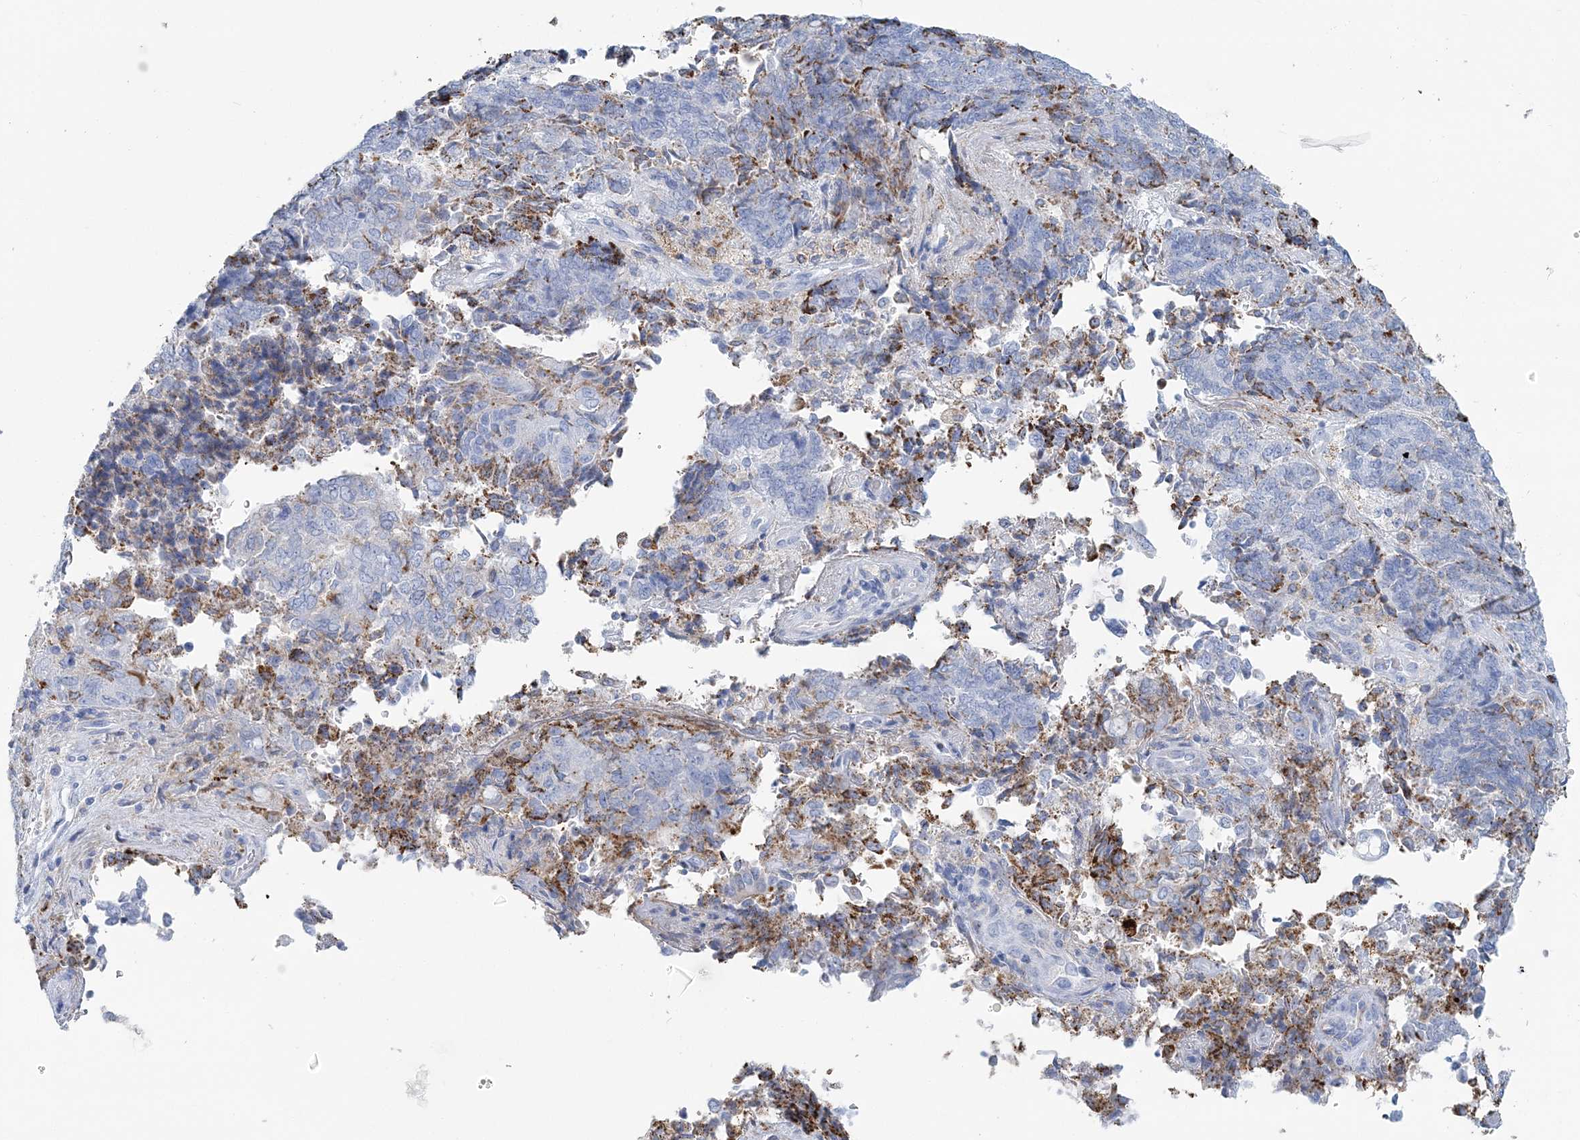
{"staining": {"intensity": "moderate", "quantity": "<25%", "location": "cytoplasmic/membranous"}, "tissue": "endometrial cancer", "cell_type": "Tumor cells", "image_type": "cancer", "snomed": [{"axis": "morphology", "description": "Adenocarcinoma, NOS"}, {"axis": "topography", "description": "Endometrium"}], "caption": "A low amount of moderate cytoplasmic/membranous expression is identified in about <25% of tumor cells in endometrial adenocarcinoma tissue.", "gene": "NKX6-1", "patient": {"sex": "female", "age": 80}}